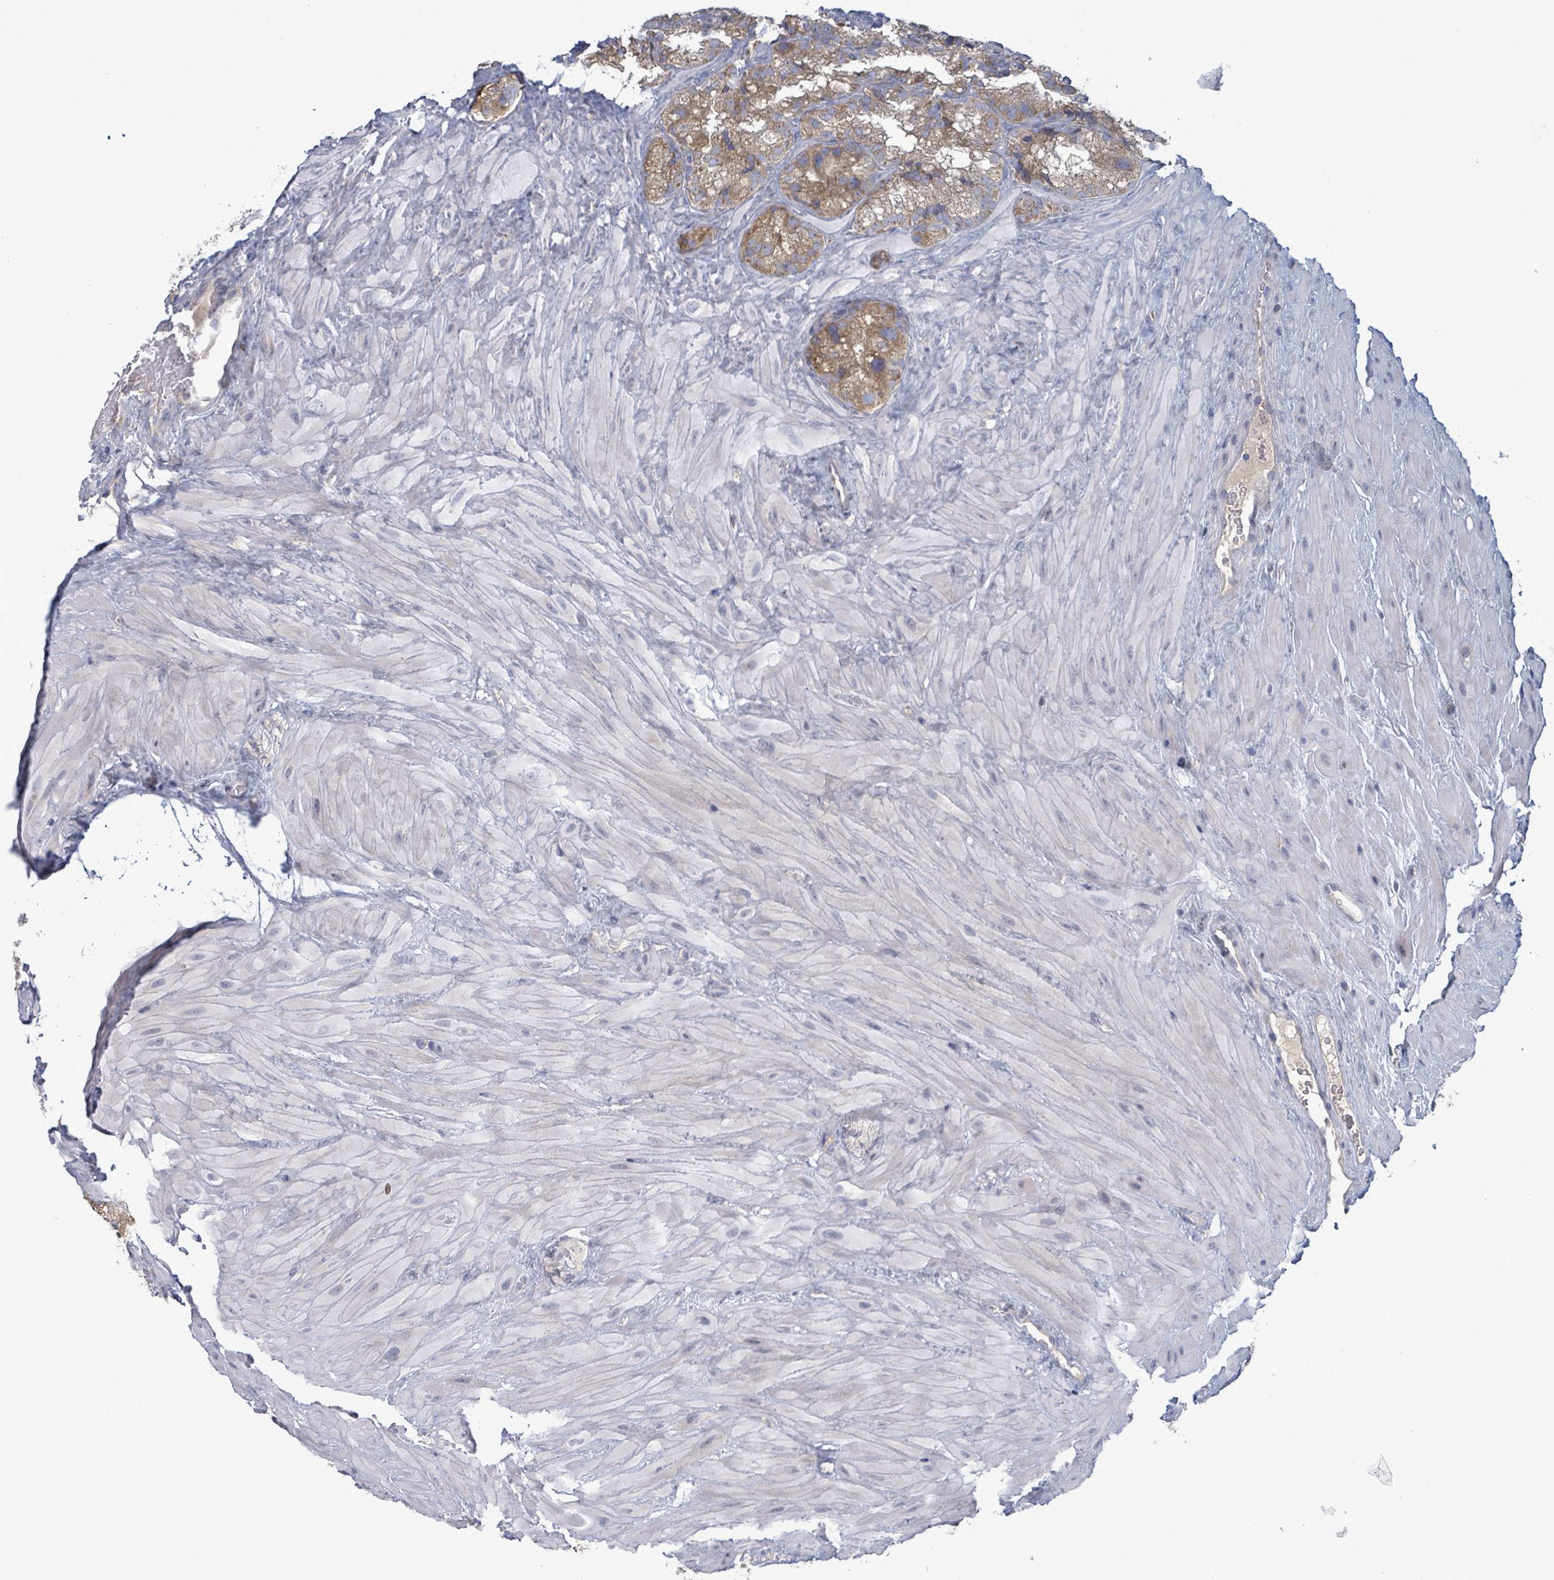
{"staining": {"intensity": "moderate", "quantity": ">75%", "location": "cytoplasmic/membranous"}, "tissue": "seminal vesicle", "cell_type": "Glandular cells", "image_type": "normal", "snomed": [{"axis": "morphology", "description": "Normal tissue, NOS"}, {"axis": "topography", "description": "Seminal veicle"}], "caption": "Immunohistochemical staining of unremarkable seminal vesicle shows moderate cytoplasmic/membranous protein expression in about >75% of glandular cells.", "gene": "ATP13A1", "patient": {"sex": "male", "age": 58}}